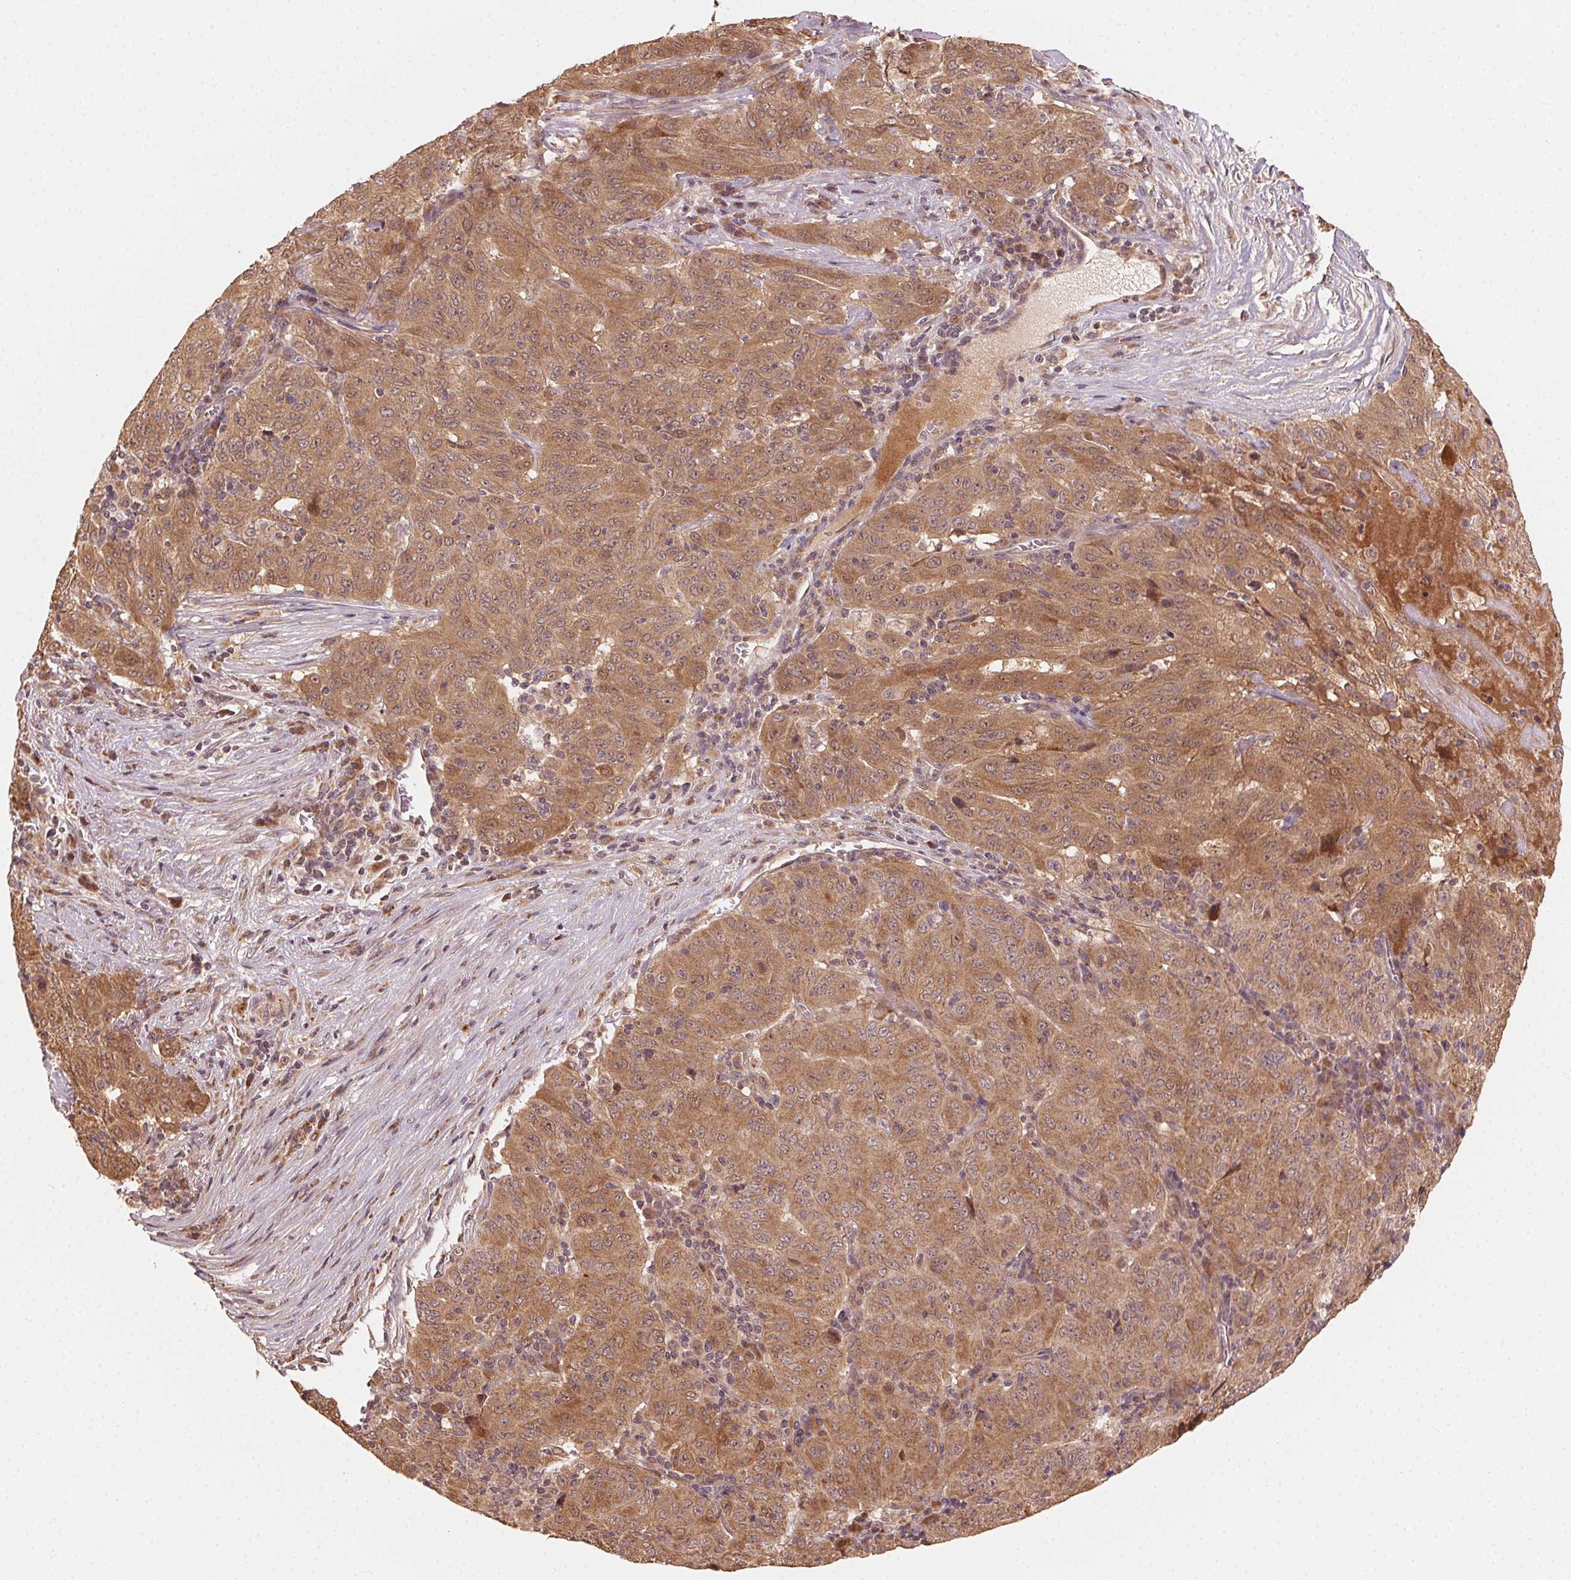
{"staining": {"intensity": "moderate", "quantity": ">75%", "location": "cytoplasmic/membranous"}, "tissue": "pancreatic cancer", "cell_type": "Tumor cells", "image_type": "cancer", "snomed": [{"axis": "morphology", "description": "Adenocarcinoma, NOS"}, {"axis": "topography", "description": "Pancreas"}], "caption": "The immunohistochemical stain highlights moderate cytoplasmic/membranous expression in tumor cells of adenocarcinoma (pancreatic) tissue.", "gene": "WBP2", "patient": {"sex": "male", "age": 63}}